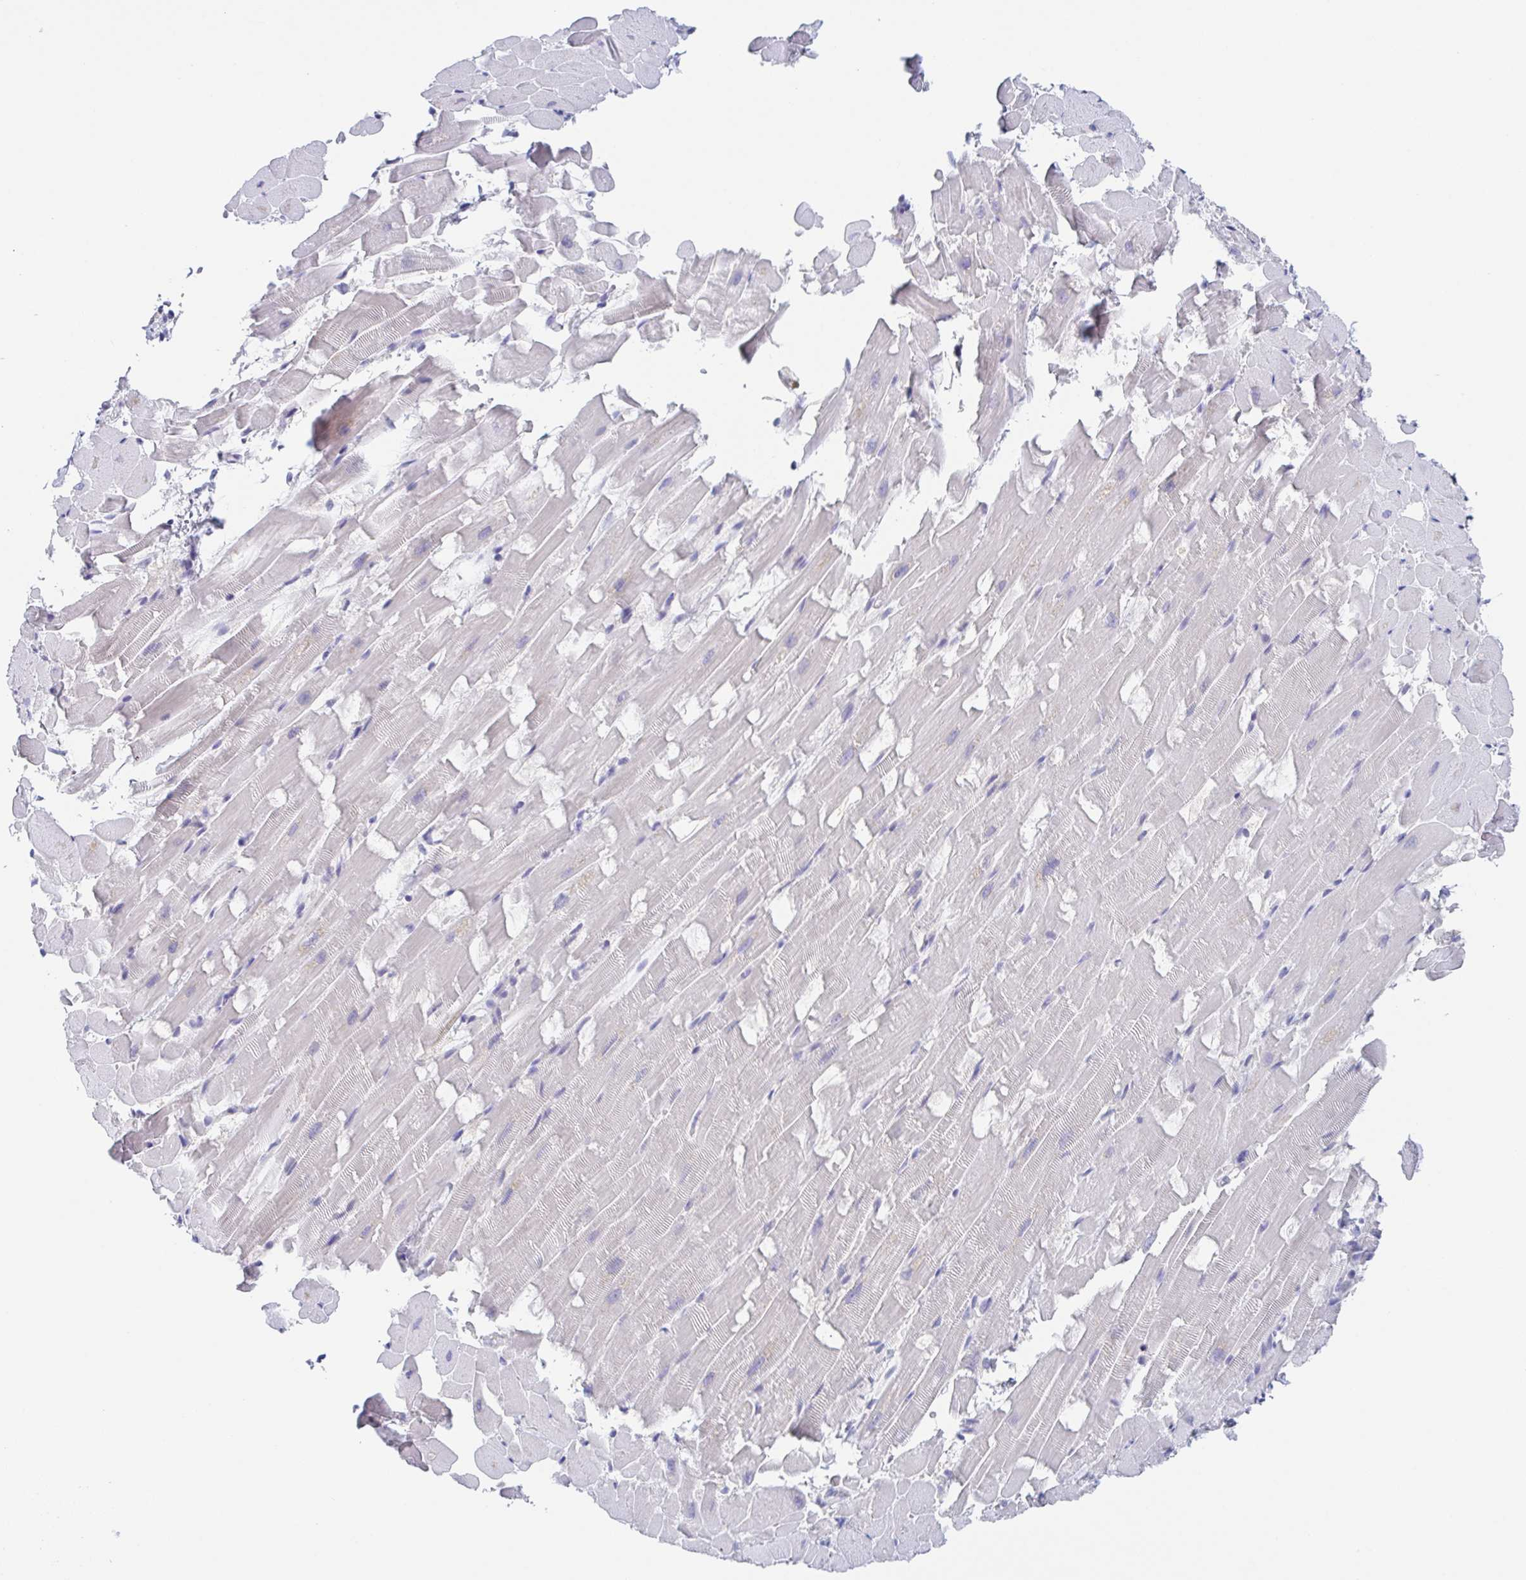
{"staining": {"intensity": "negative", "quantity": "none", "location": "none"}, "tissue": "heart muscle", "cell_type": "Cardiomyocytes", "image_type": "normal", "snomed": [{"axis": "morphology", "description": "Normal tissue, NOS"}, {"axis": "topography", "description": "Heart"}], "caption": "Human heart muscle stained for a protein using immunohistochemistry (IHC) demonstrates no expression in cardiomyocytes.", "gene": "HTR2A", "patient": {"sex": "male", "age": 37}}